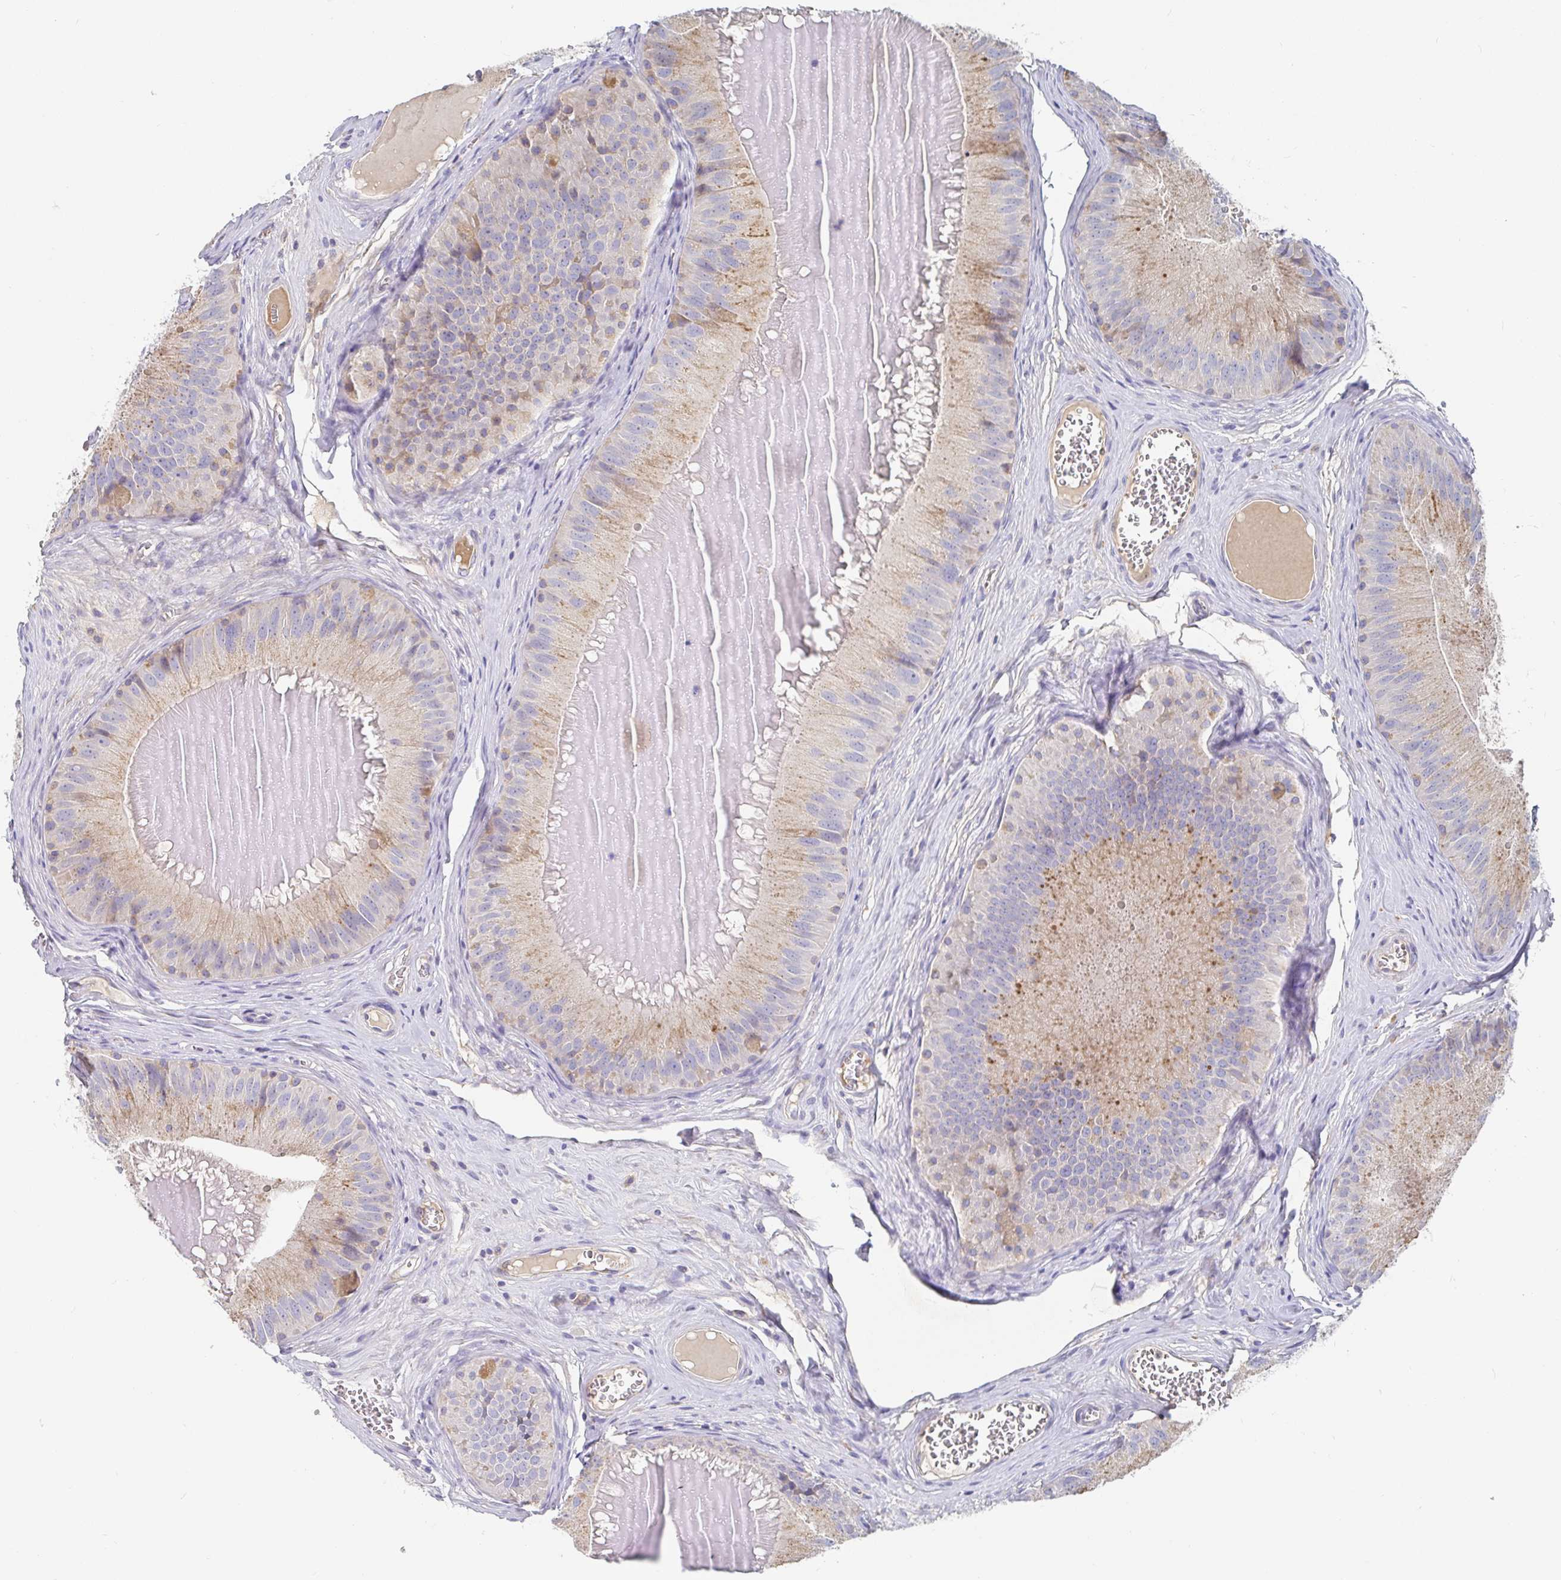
{"staining": {"intensity": "moderate", "quantity": "<25%", "location": "cytoplasmic/membranous"}, "tissue": "epididymis", "cell_type": "Glandular cells", "image_type": "normal", "snomed": [{"axis": "morphology", "description": "Normal tissue, NOS"}, {"axis": "topography", "description": "Epididymis, spermatic cord, NOS"}], "caption": "Immunohistochemical staining of benign epididymis shows moderate cytoplasmic/membranous protein positivity in about <25% of glandular cells.", "gene": "IRAK2", "patient": {"sex": "male", "age": 39}}